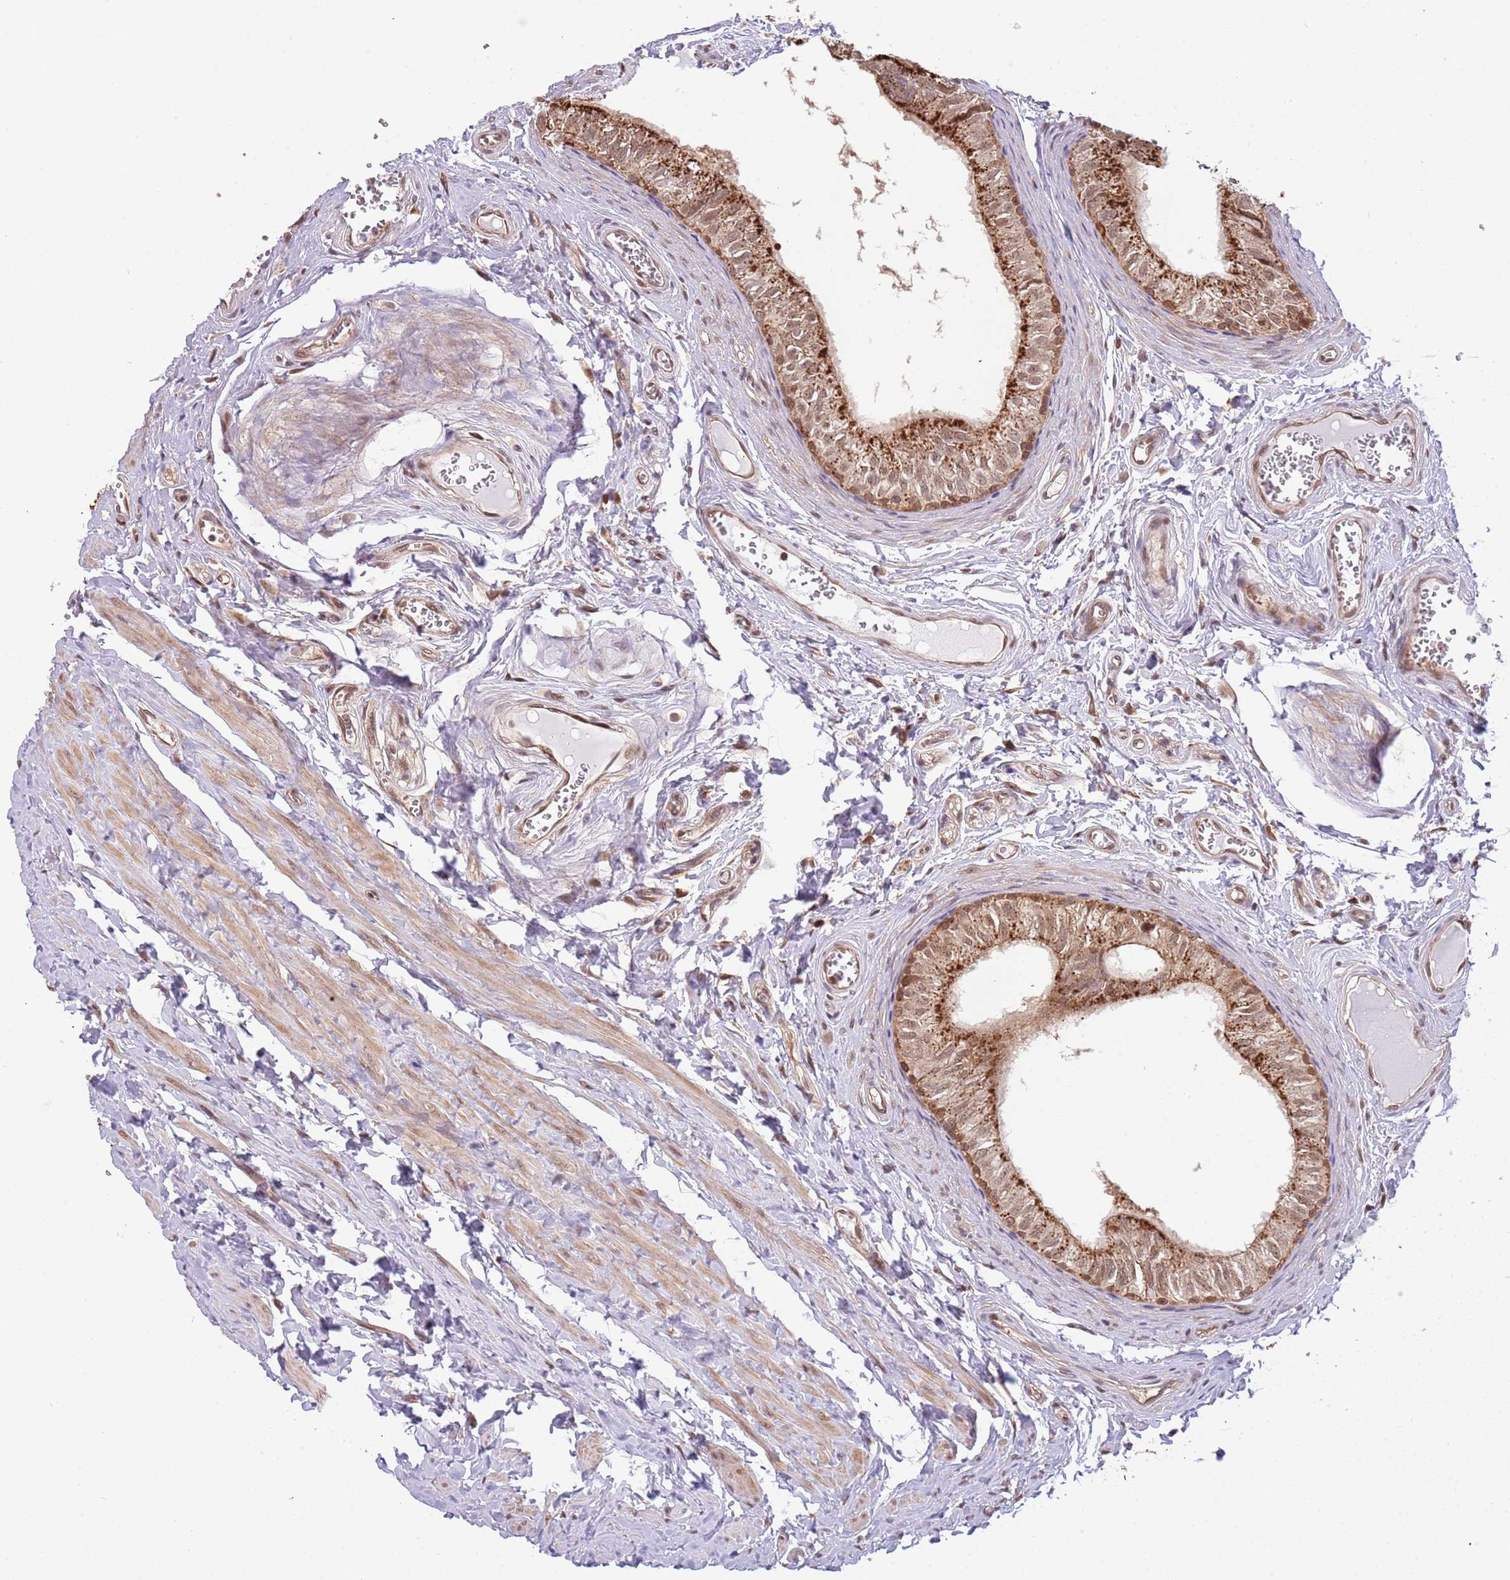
{"staining": {"intensity": "moderate", "quantity": ">75%", "location": "cytoplasmic/membranous,nuclear"}, "tissue": "epididymis", "cell_type": "Glandular cells", "image_type": "normal", "snomed": [{"axis": "morphology", "description": "Normal tissue, NOS"}, {"axis": "topography", "description": "Epididymis"}], "caption": "This is an image of IHC staining of benign epididymis, which shows moderate positivity in the cytoplasmic/membranous,nuclear of glandular cells.", "gene": "PLSCR5", "patient": {"sex": "male", "age": 42}}